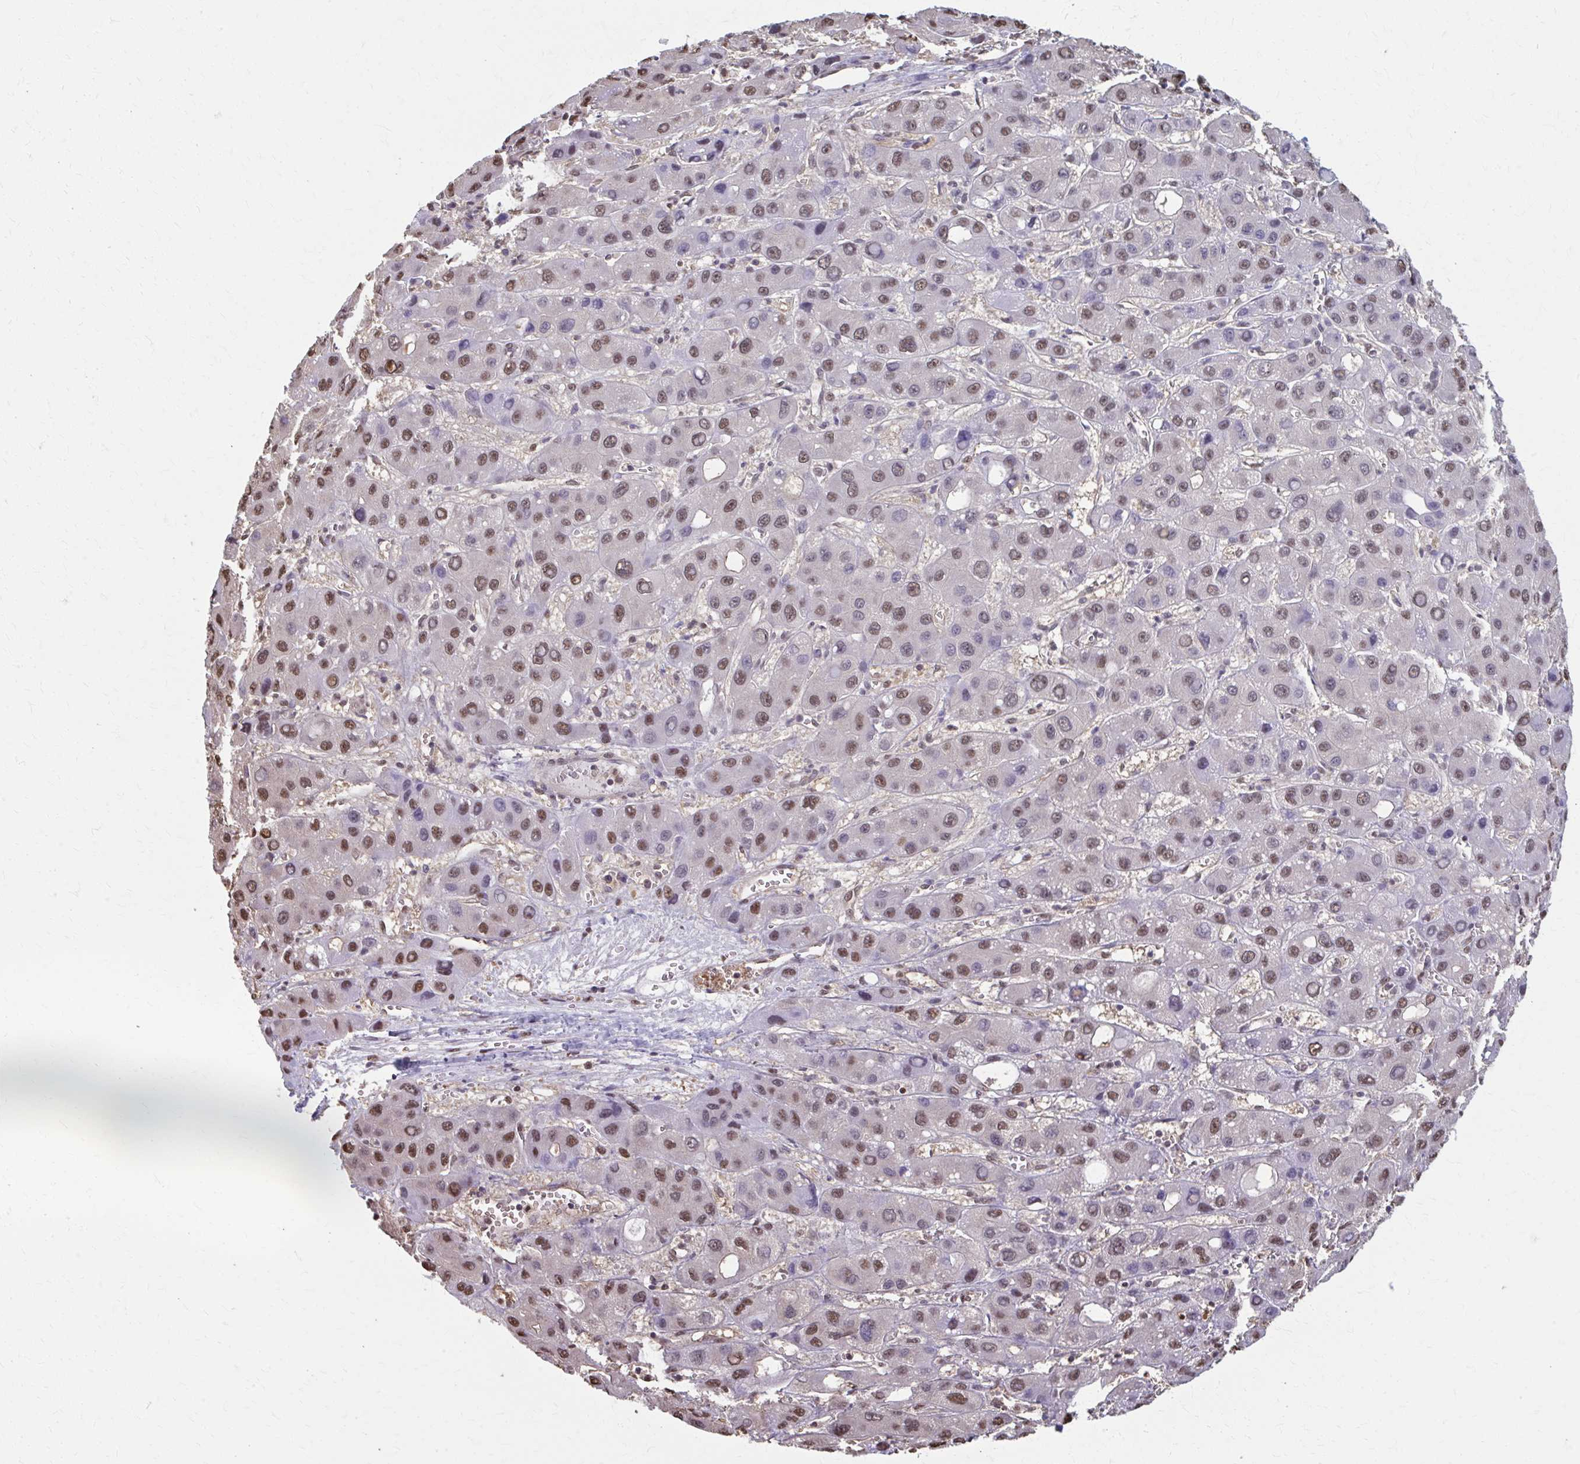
{"staining": {"intensity": "moderate", "quantity": ">75%", "location": "nuclear"}, "tissue": "liver cancer", "cell_type": "Tumor cells", "image_type": "cancer", "snomed": [{"axis": "morphology", "description": "Carcinoma, Hepatocellular, NOS"}, {"axis": "topography", "description": "Liver"}], "caption": "High-magnification brightfield microscopy of liver hepatocellular carcinoma stained with DAB (3,3'-diaminobenzidine) (brown) and counterstained with hematoxylin (blue). tumor cells exhibit moderate nuclear staining is appreciated in about>75% of cells. (DAB (3,3'-diaminobenzidine) IHC, brown staining for protein, blue staining for nuclei).", "gene": "ING4", "patient": {"sex": "male", "age": 55}}